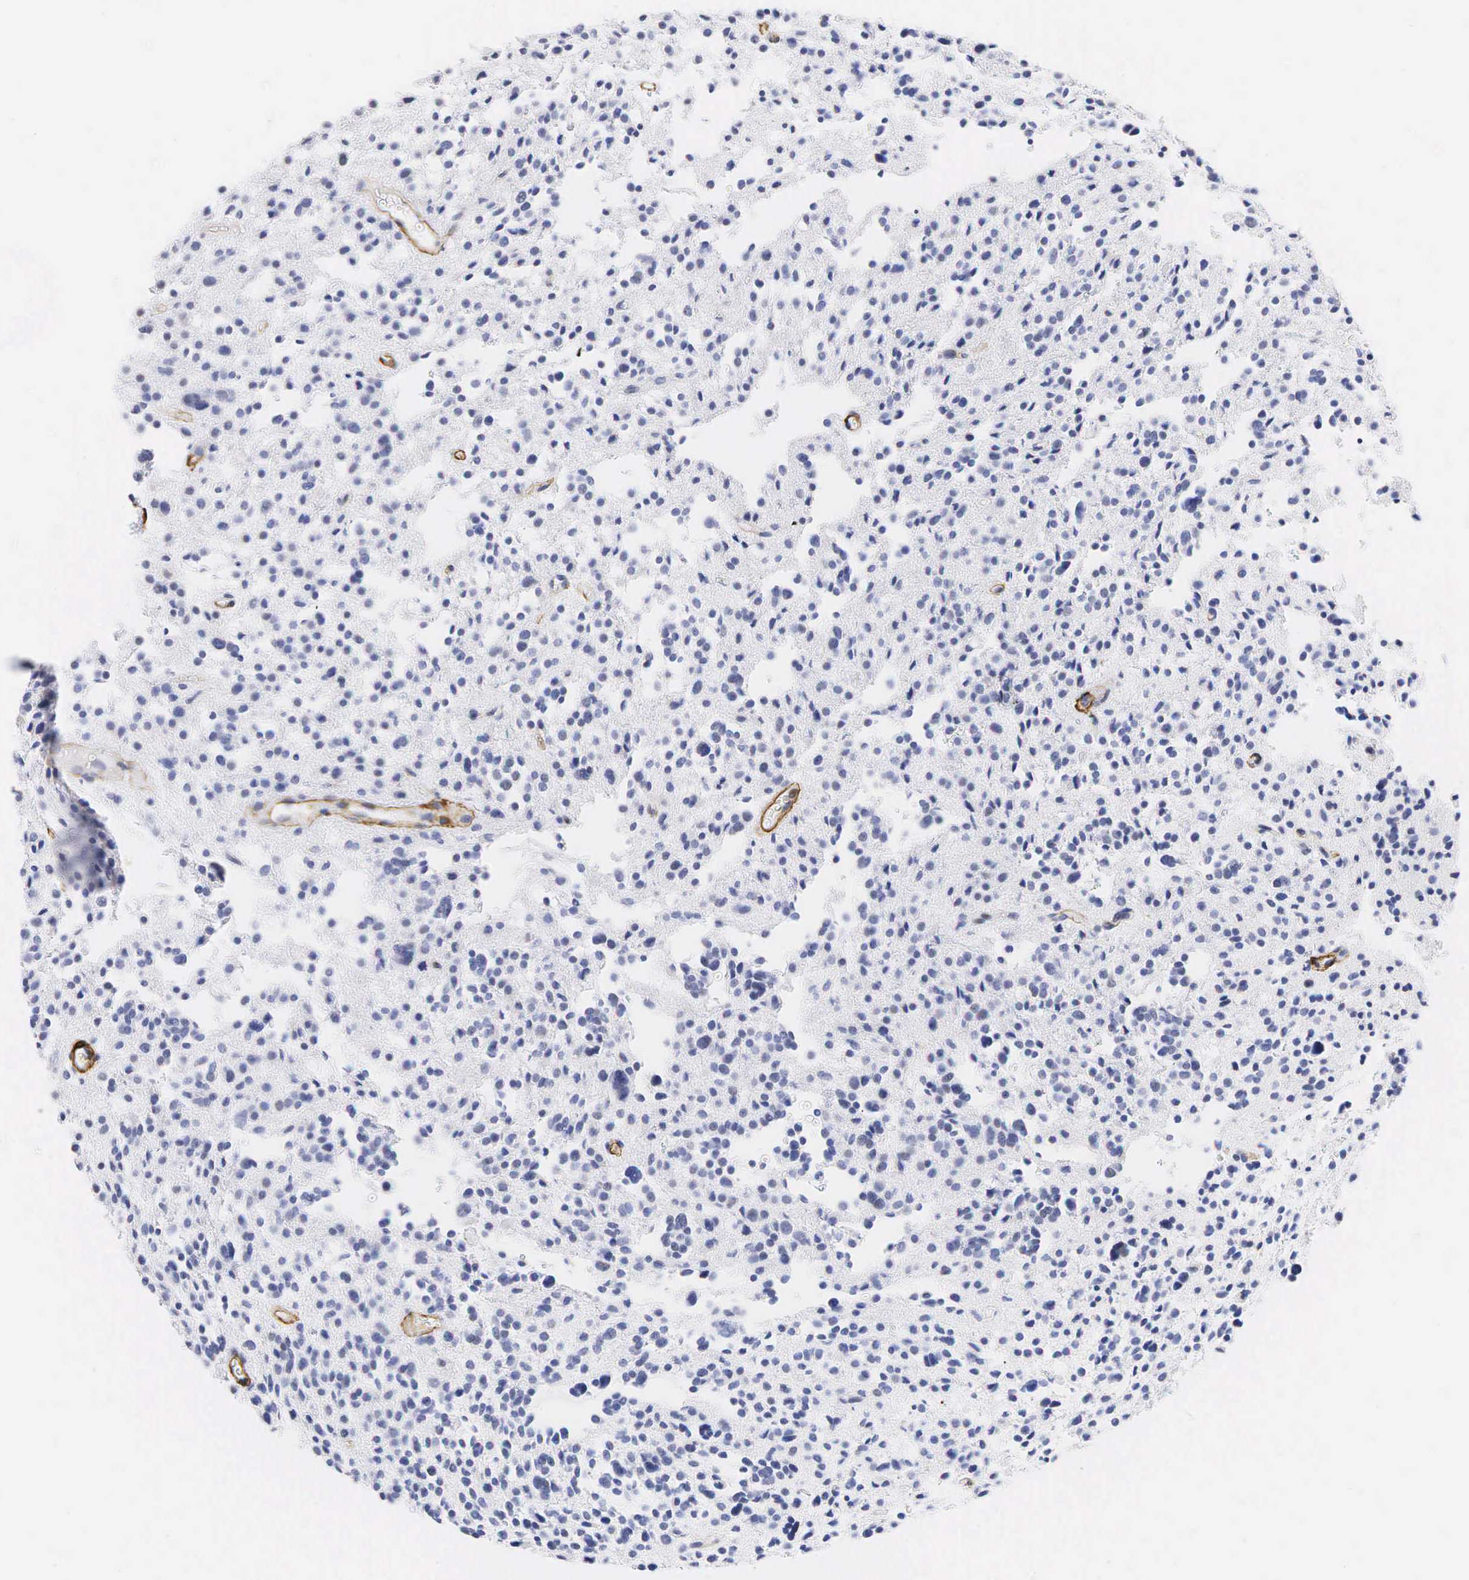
{"staining": {"intensity": "negative", "quantity": "none", "location": "none"}, "tissue": "glioma", "cell_type": "Tumor cells", "image_type": "cancer", "snomed": [{"axis": "morphology", "description": "Glioma, malignant, Low grade"}, {"axis": "topography", "description": "Brain"}], "caption": "This is a micrograph of IHC staining of malignant glioma (low-grade), which shows no positivity in tumor cells.", "gene": "ACTA2", "patient": {"sex": "female", "age": 36}}